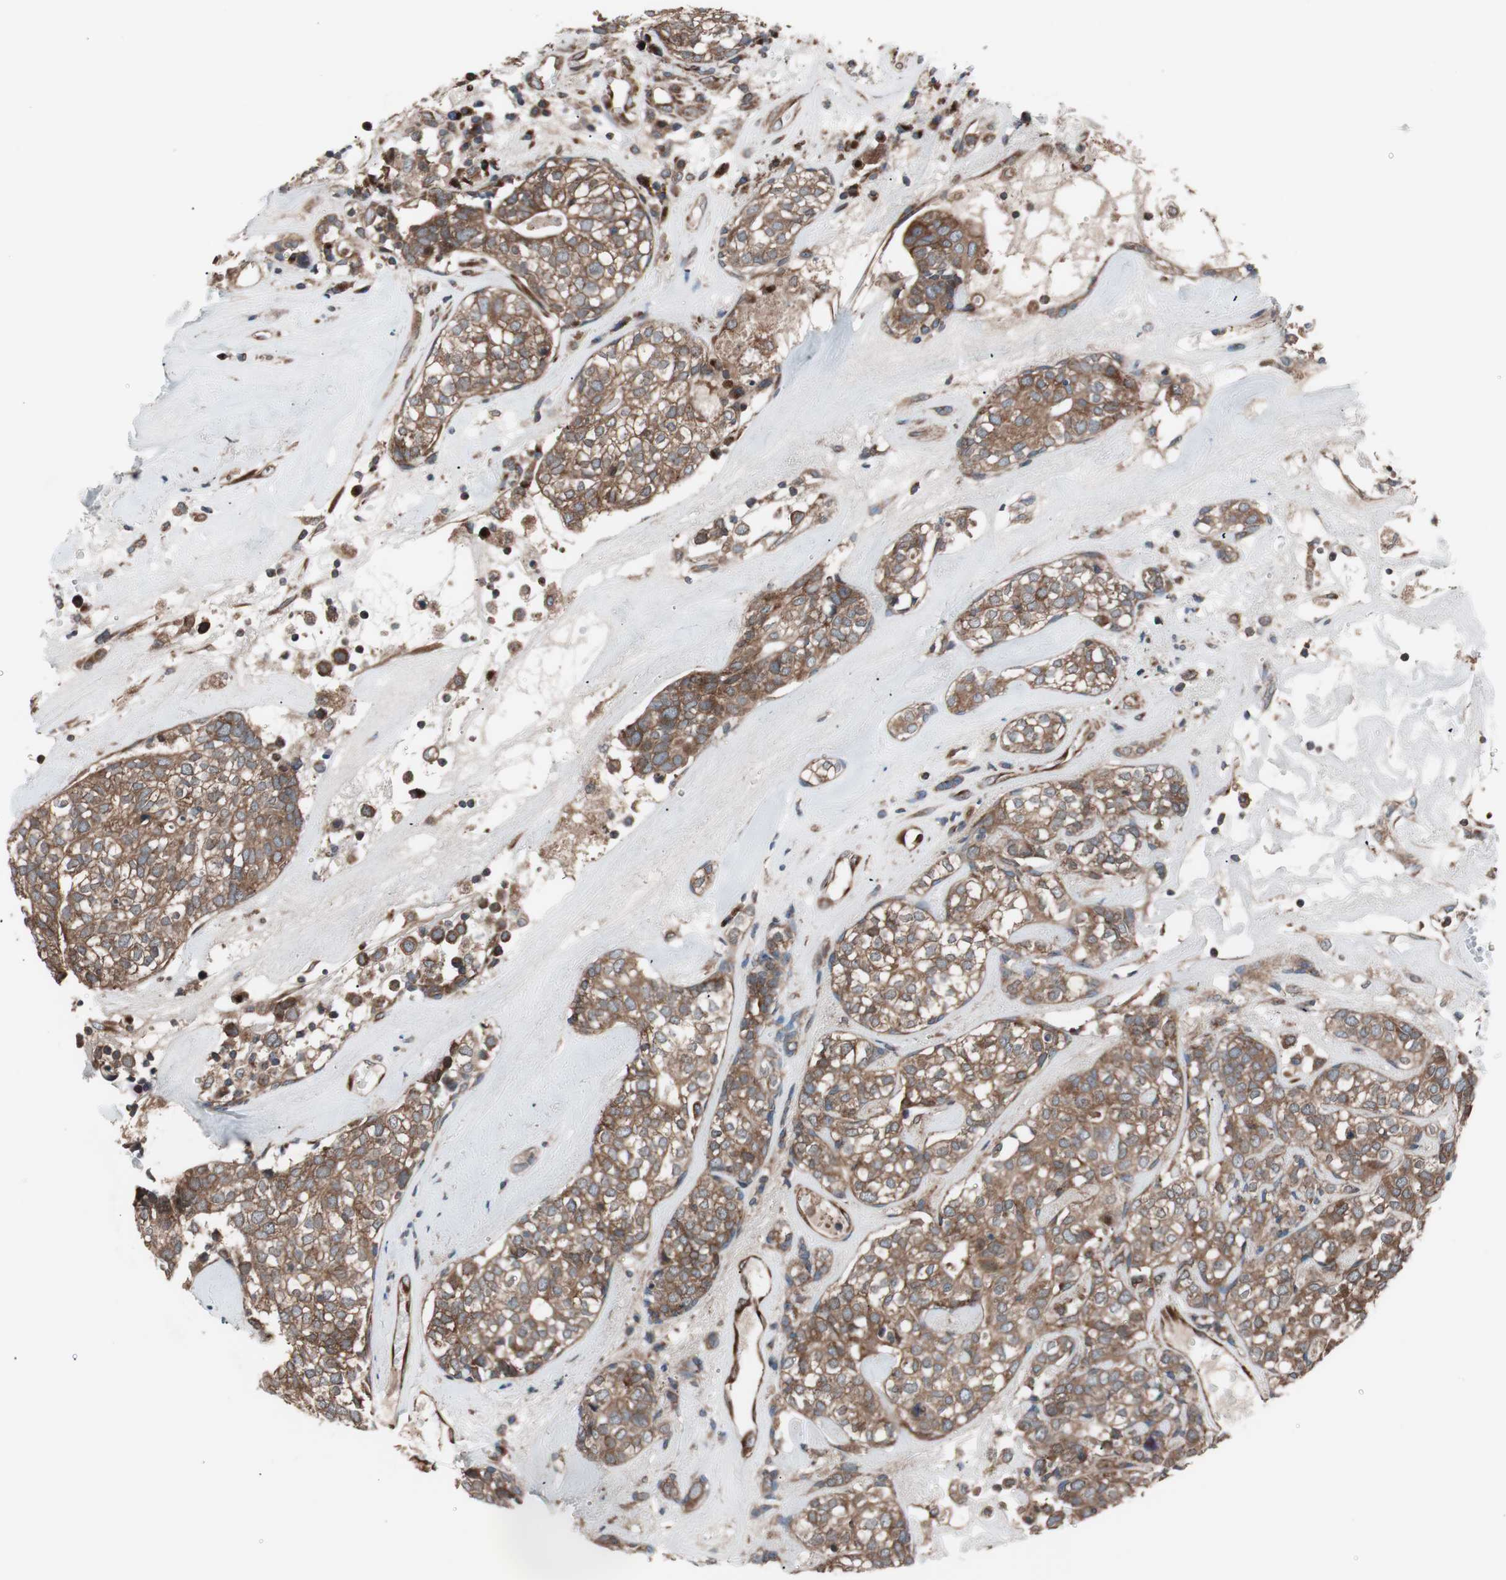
{"staining": {"intensity": "moderate", "quantity": ">75%", "location": "cytoplasmic/membranous"}, "tissue": "head and neck cancer", "cell_type": "Tumor cells", "image_type": "cancer", "snomed": [{"axis": "morphology", "description": "Adenocarcinoma, NOS"}, {"axis": "topography", "description": "Salivary gland"}, {"axis": "topography", "description": "Head-Neck"}], "caption": "Immunohistochemistry (DAB (3,3'-diaminobenzidine)) staining of human head and neck adenocarcinoma displays moderate cytoplasmic/membranous protein positivity in approximately >75% of tumor cells. (Brightfield microscopy of DAB IHC at high magnification).", "gene": "SEC31A", "patient": {"sex": "female", "age": 65}}